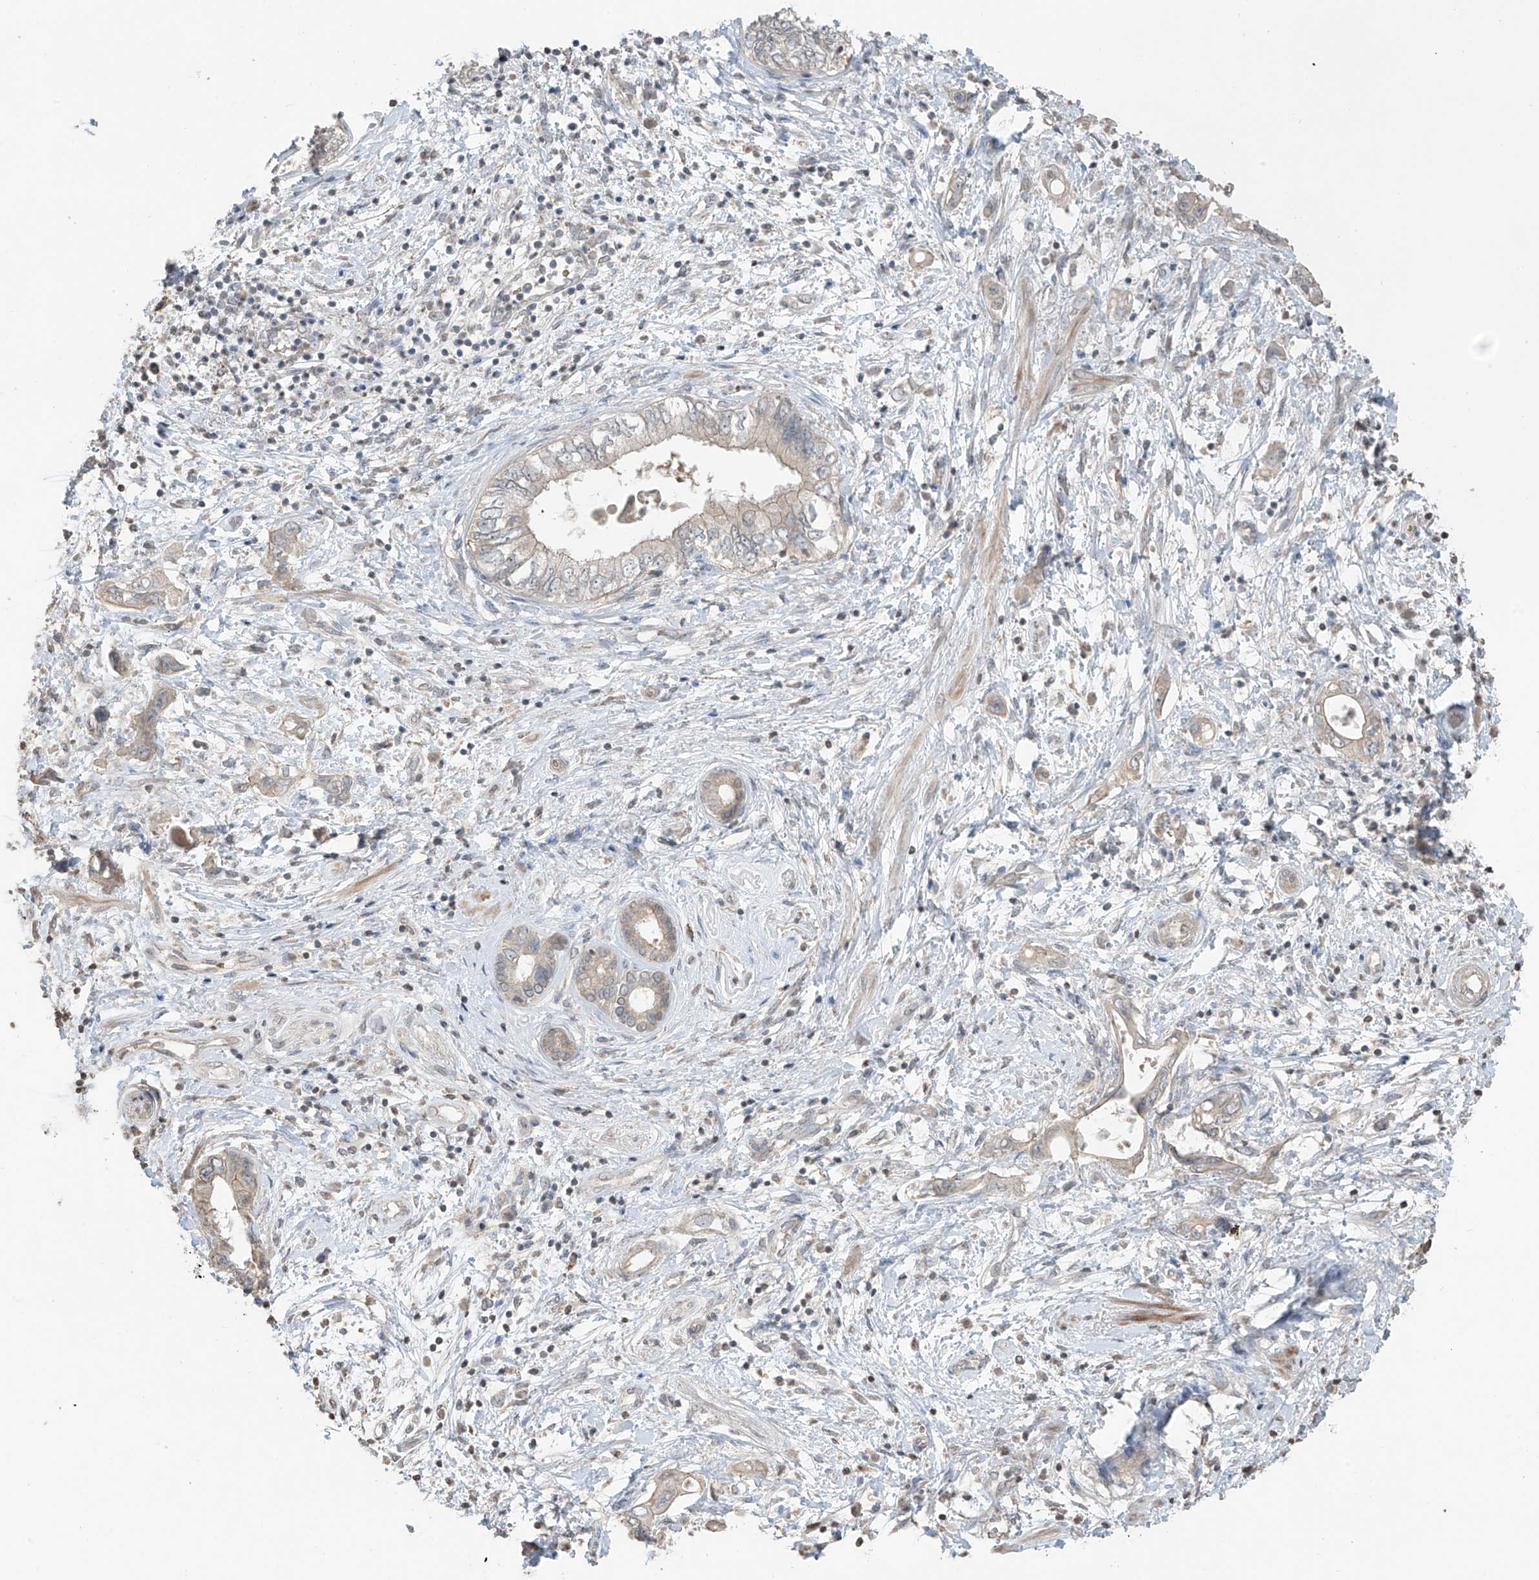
{"staining": {"intensity": "weak", "quantity": "<25%", "location": "cytoplasmic/membranous"}, "tissue": "pancreatic cancer", "cell_type": "Tumor cells", "image_type": "cancer", "snomed": [{"axis": "morphology", "description": "Adenocarcinoma, NOS"}, {"axis": "topography", "description": "Pancreas"}], "caption": "There is no significant expression in tumor cells of pancreatic adenocarcinoma. (Brightfield microscopy of DAB immunohistochemistry (IHC) at high magnification).", "gene": "HOXA11", "patient": {"sex": "female", "age": 73}}